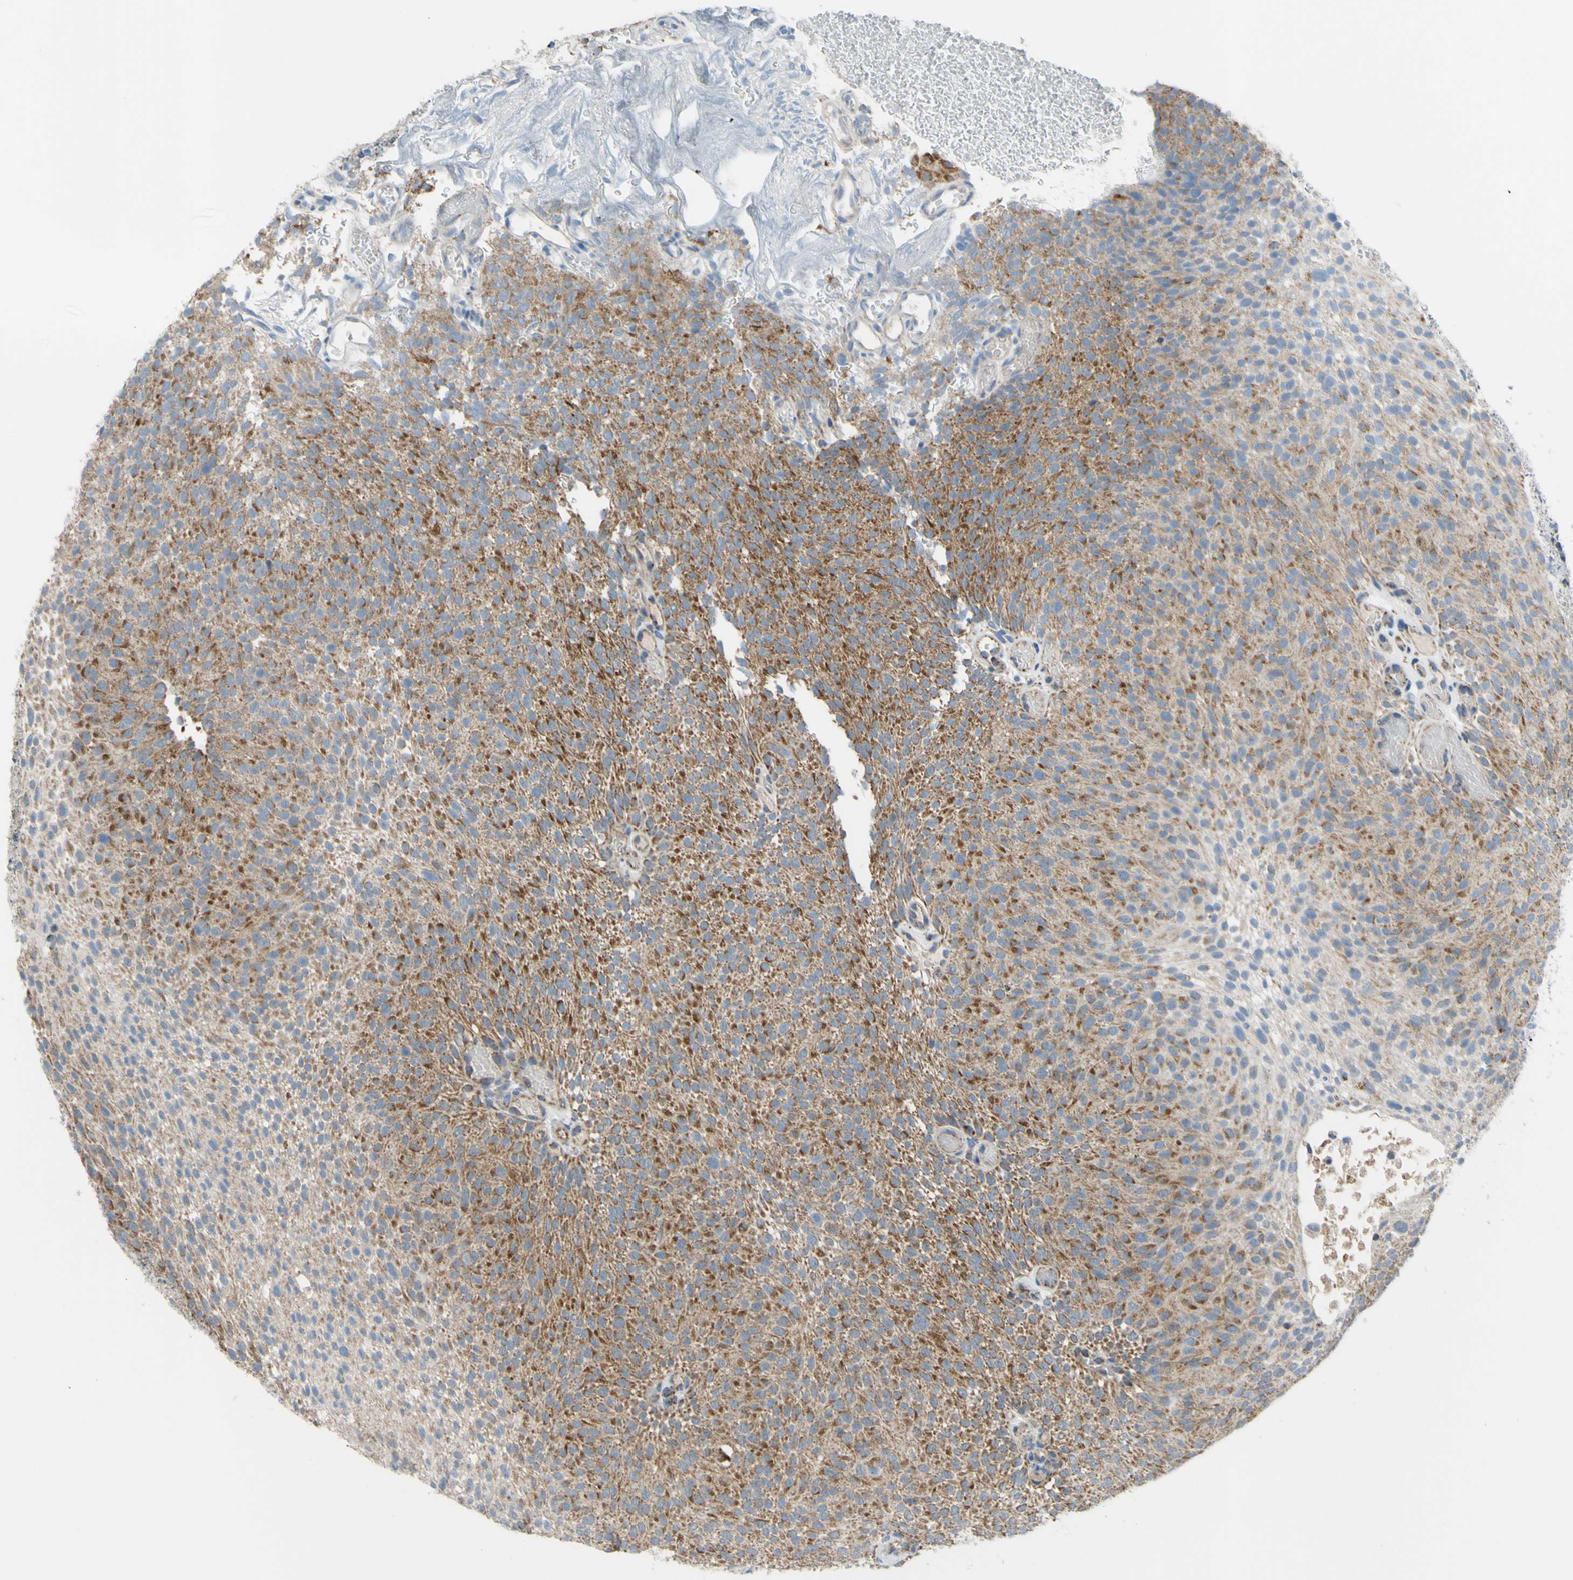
{"staining": {"intensity": "moderate", "quantity": "25%-75%", "location": "cytoplasmic/membranous"}, "tissue": "urothelial cancer", "cell_type": "Tumor cells", "image_type": "cancer", "snomed": [{"axis": "morphology", "description": "Urothelial carcinoma, Low grade"}, {"axis": "topography", "description": "Urinary bladder"}], "caption": "Tumor cells demonstrate medium levels of moderate cytoplasmic/membranous positivity in approximately 25%-75% of cells in low-grade urothelial carcinoma.", "gene": "GLT8D1", "patient": {"sex": "male", "age": 78}}